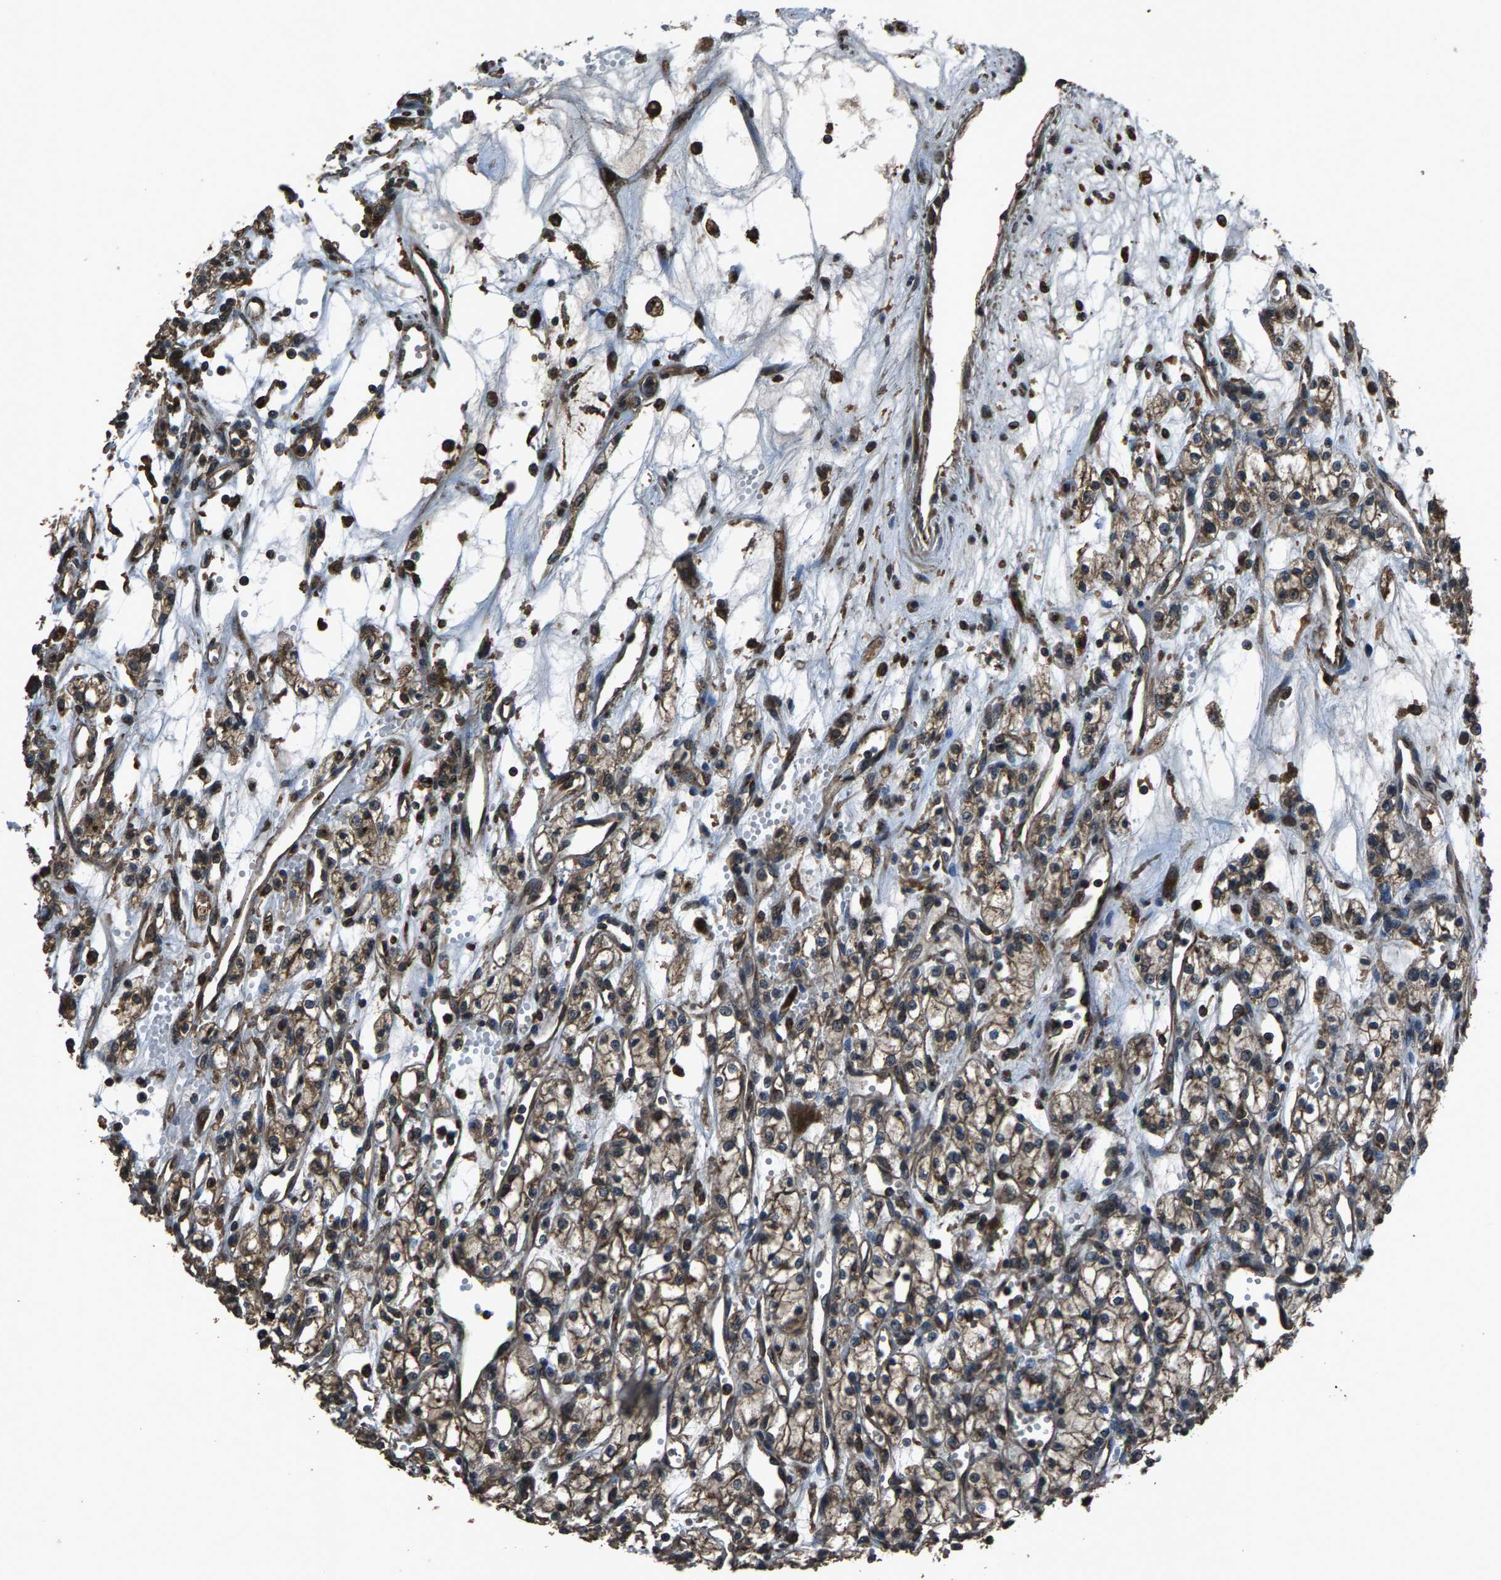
{"staining": {"intensity": "moderate", "quantity": "25%-75%", "location": "cytoplasmic/membranous"}, "tissue": "renal cancer", "cell_type": "Tumor cells", "image_type": "cancer", "snomed": [{"axis": "morphology", "description": "Adenocarcinoma, NOS"}, {"axis": "topography", "description": "Kidney"}], "caption": "DAB (3,3'-diaminobenzidine) immunohistochemical staining of adenocarcinoma (renal) exhibits moderate cytoplasmic/membranous protein staining in approximately 25%-75% of tumor cells.", "gene": "SLC38A10", "patient": {"sex": "male", "age": 59}}